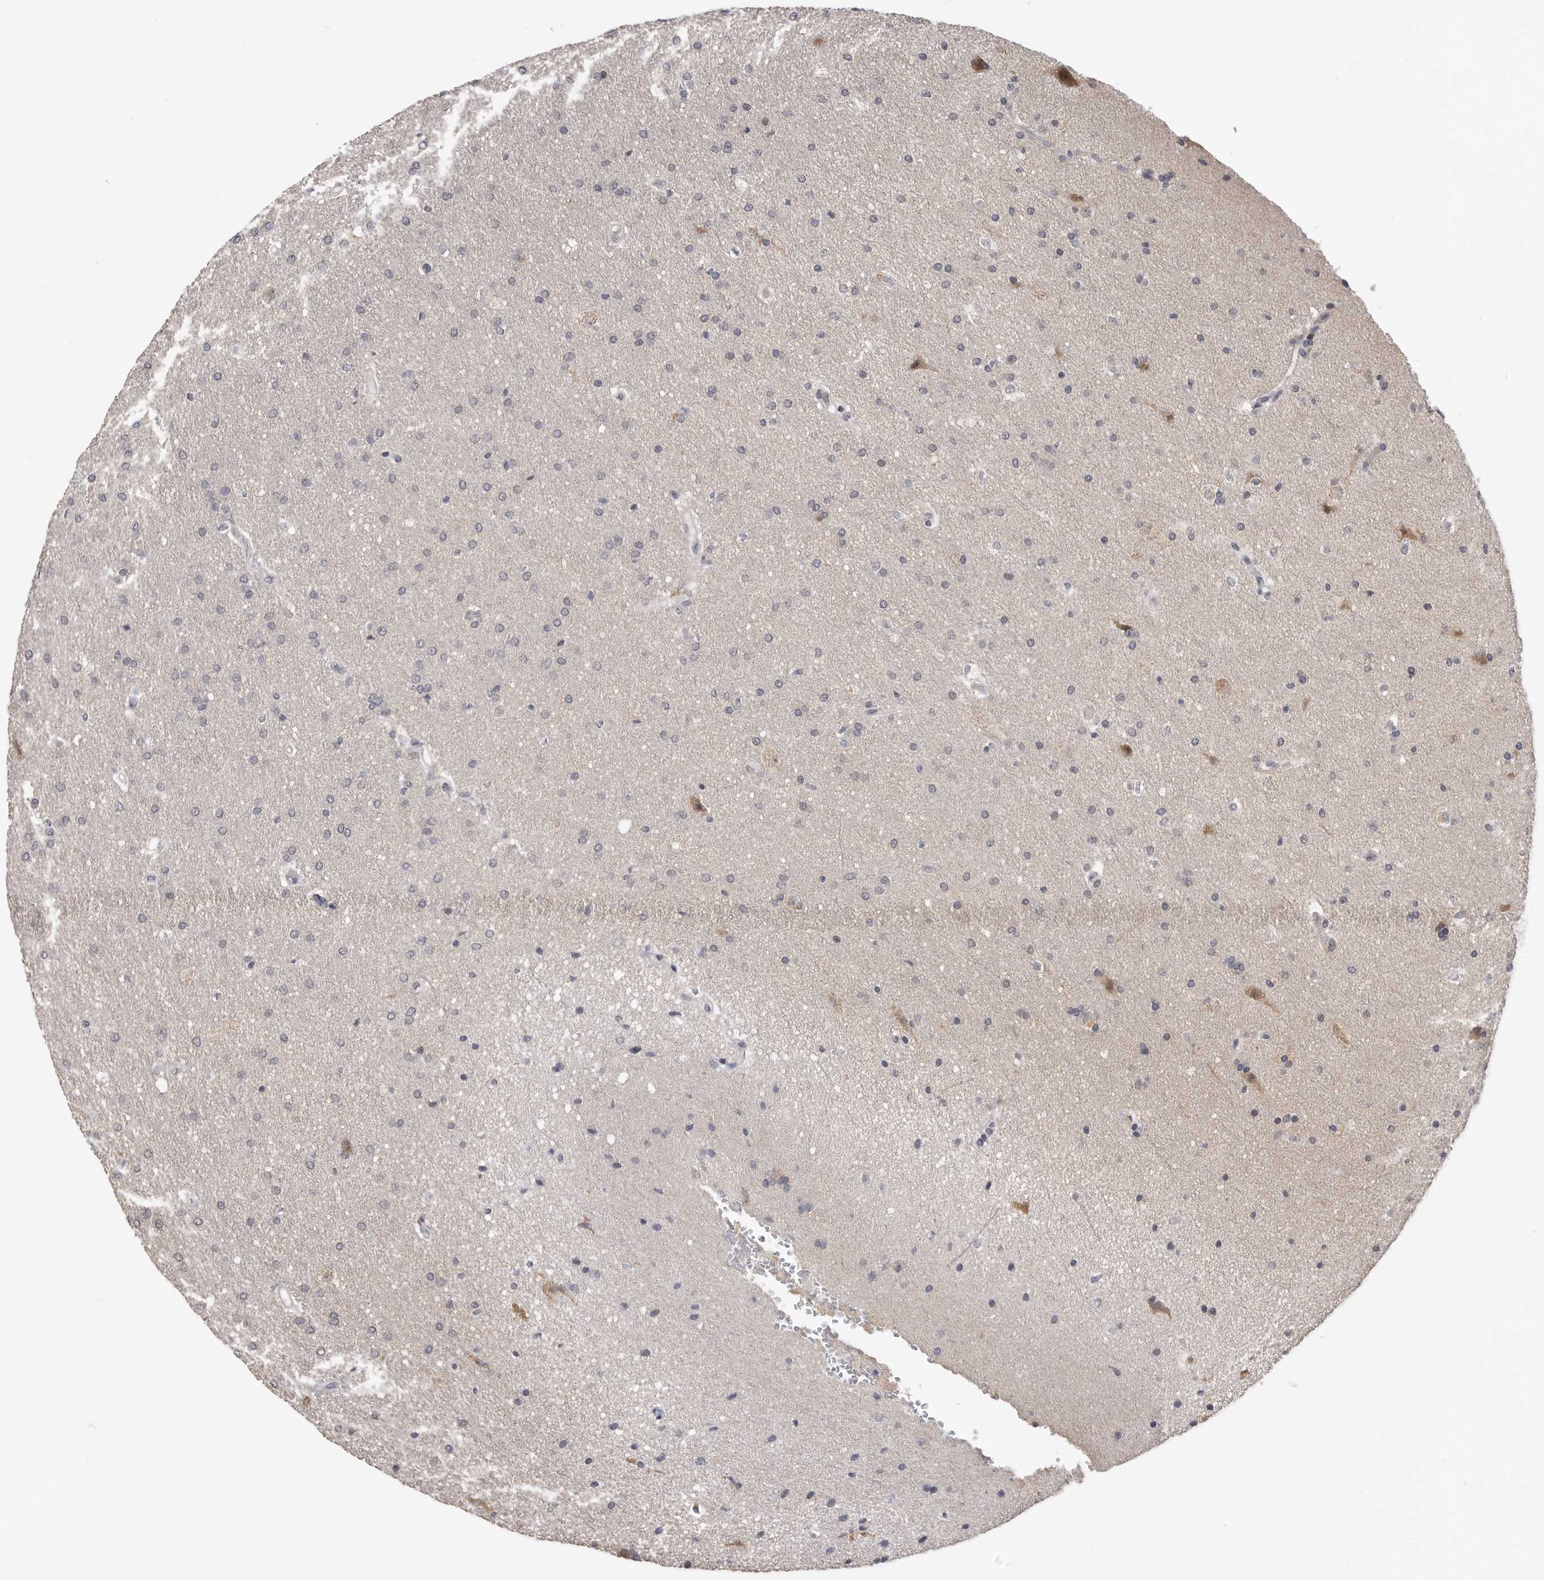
{"staining": {"intensity": "negative", "quantity": "none", "location": "none"}, "tissue": "glioma", "cell_type": "Tumor cells", "image_type": "cancer", "snomed": [{"axis": "morphology", "description": "Glioma, malignant, Low grade"}, {"axis": "topography", "description": "Brain"}], "caption": "The histopathology image reveals no staining of tumor cells in glioma.", "gene": "SMARCC1", "patient": {"sex": "female", "age": 37}}